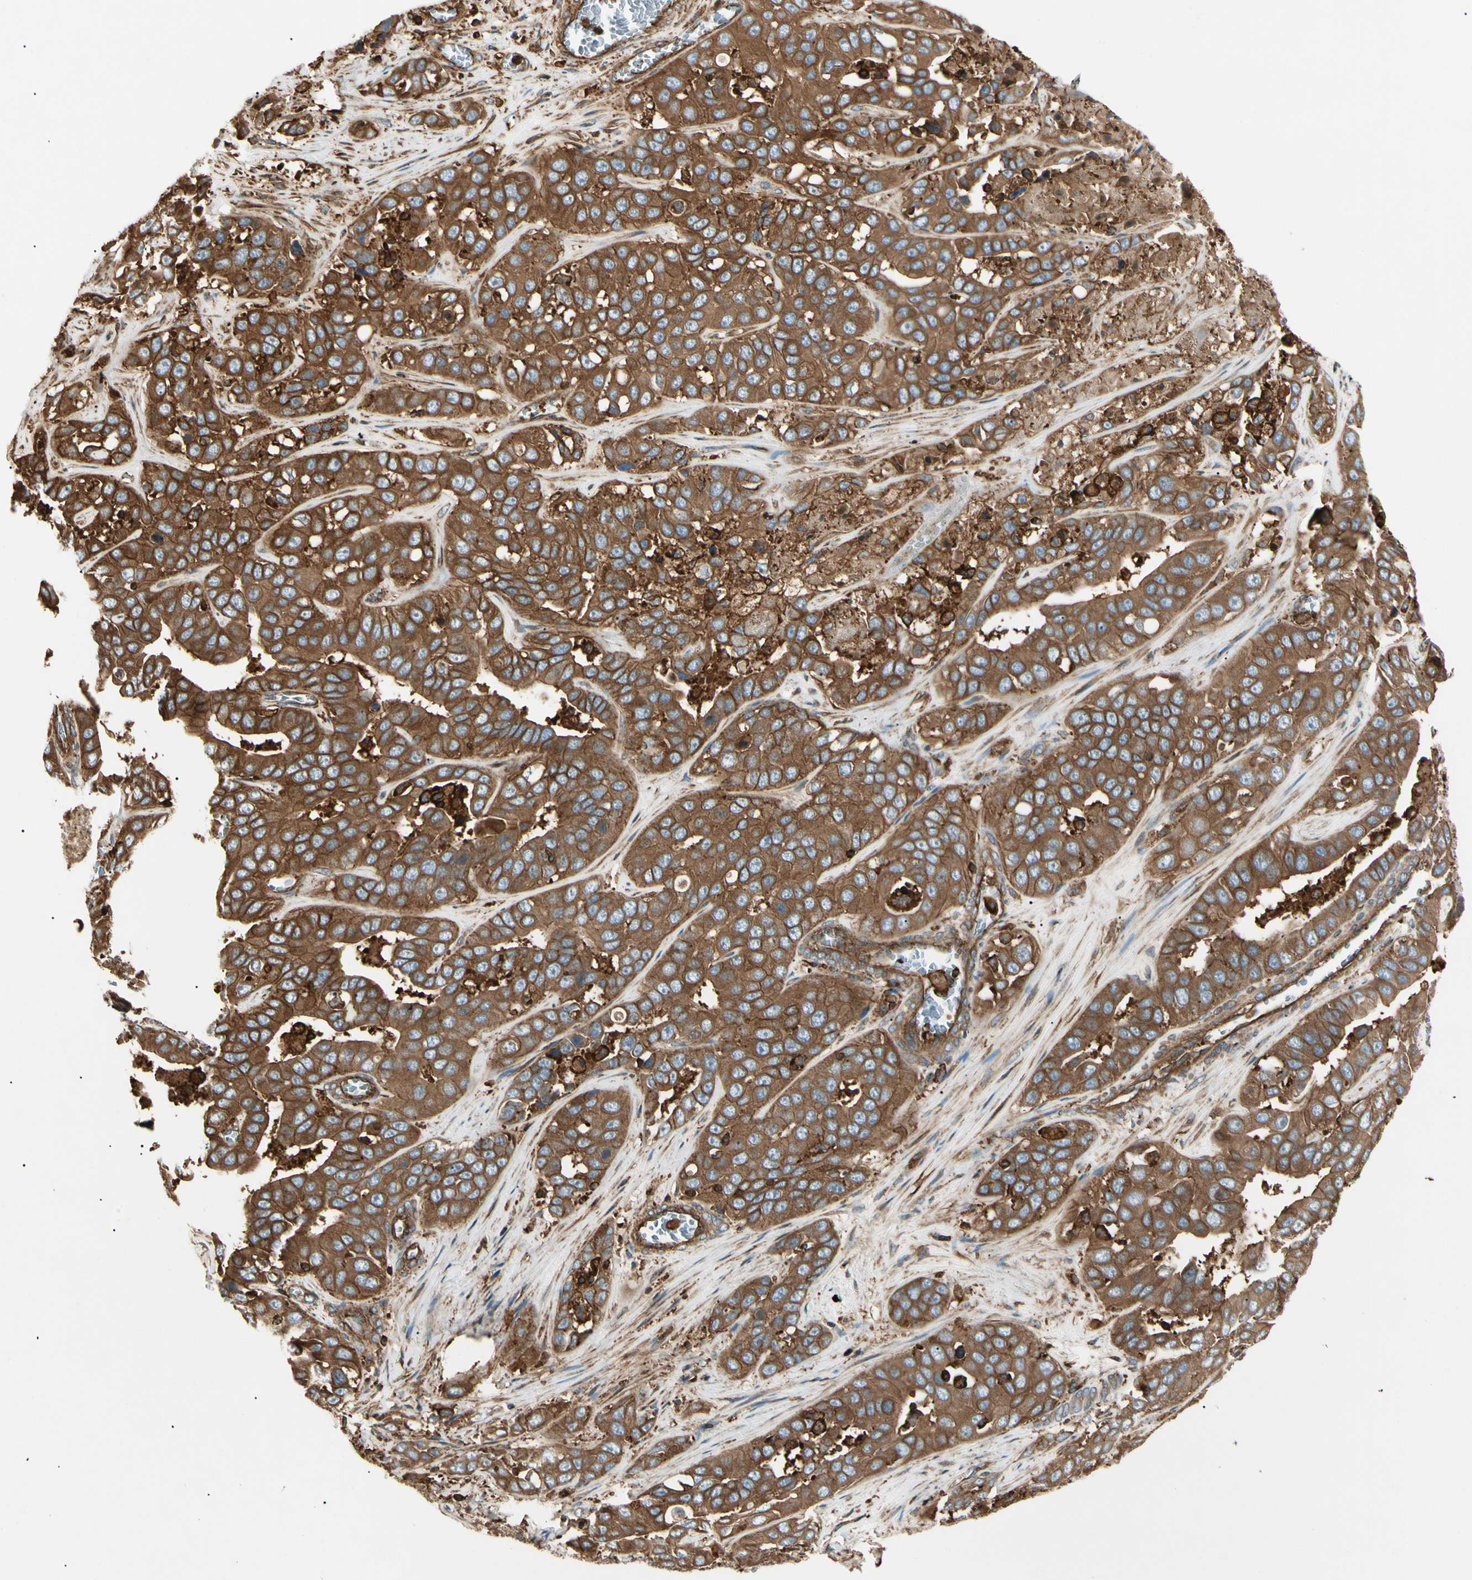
{"staining": {"intensity": "moderate", "quantity": ">75%", "location": "cytoplasmic/membranous"}, "tissue": "liver cancer", "cell_type": "Tumor cells", "image_type": "cancer", "snomed": [{"axis": "morphology", "description": "Cholangiocarcinoma"}, {"axis": "topography", "description": "Liver"}], "caption": "An IHC histopathology image of neoplastic tissue is shown. Protein staining in brown highlights moderate cytoplasmic/membranous positivity in cholangiocarcinoma (liver) within tumor cells.", "gene": "ARPC2", "patient": {"sex": "female", "age": 52}}